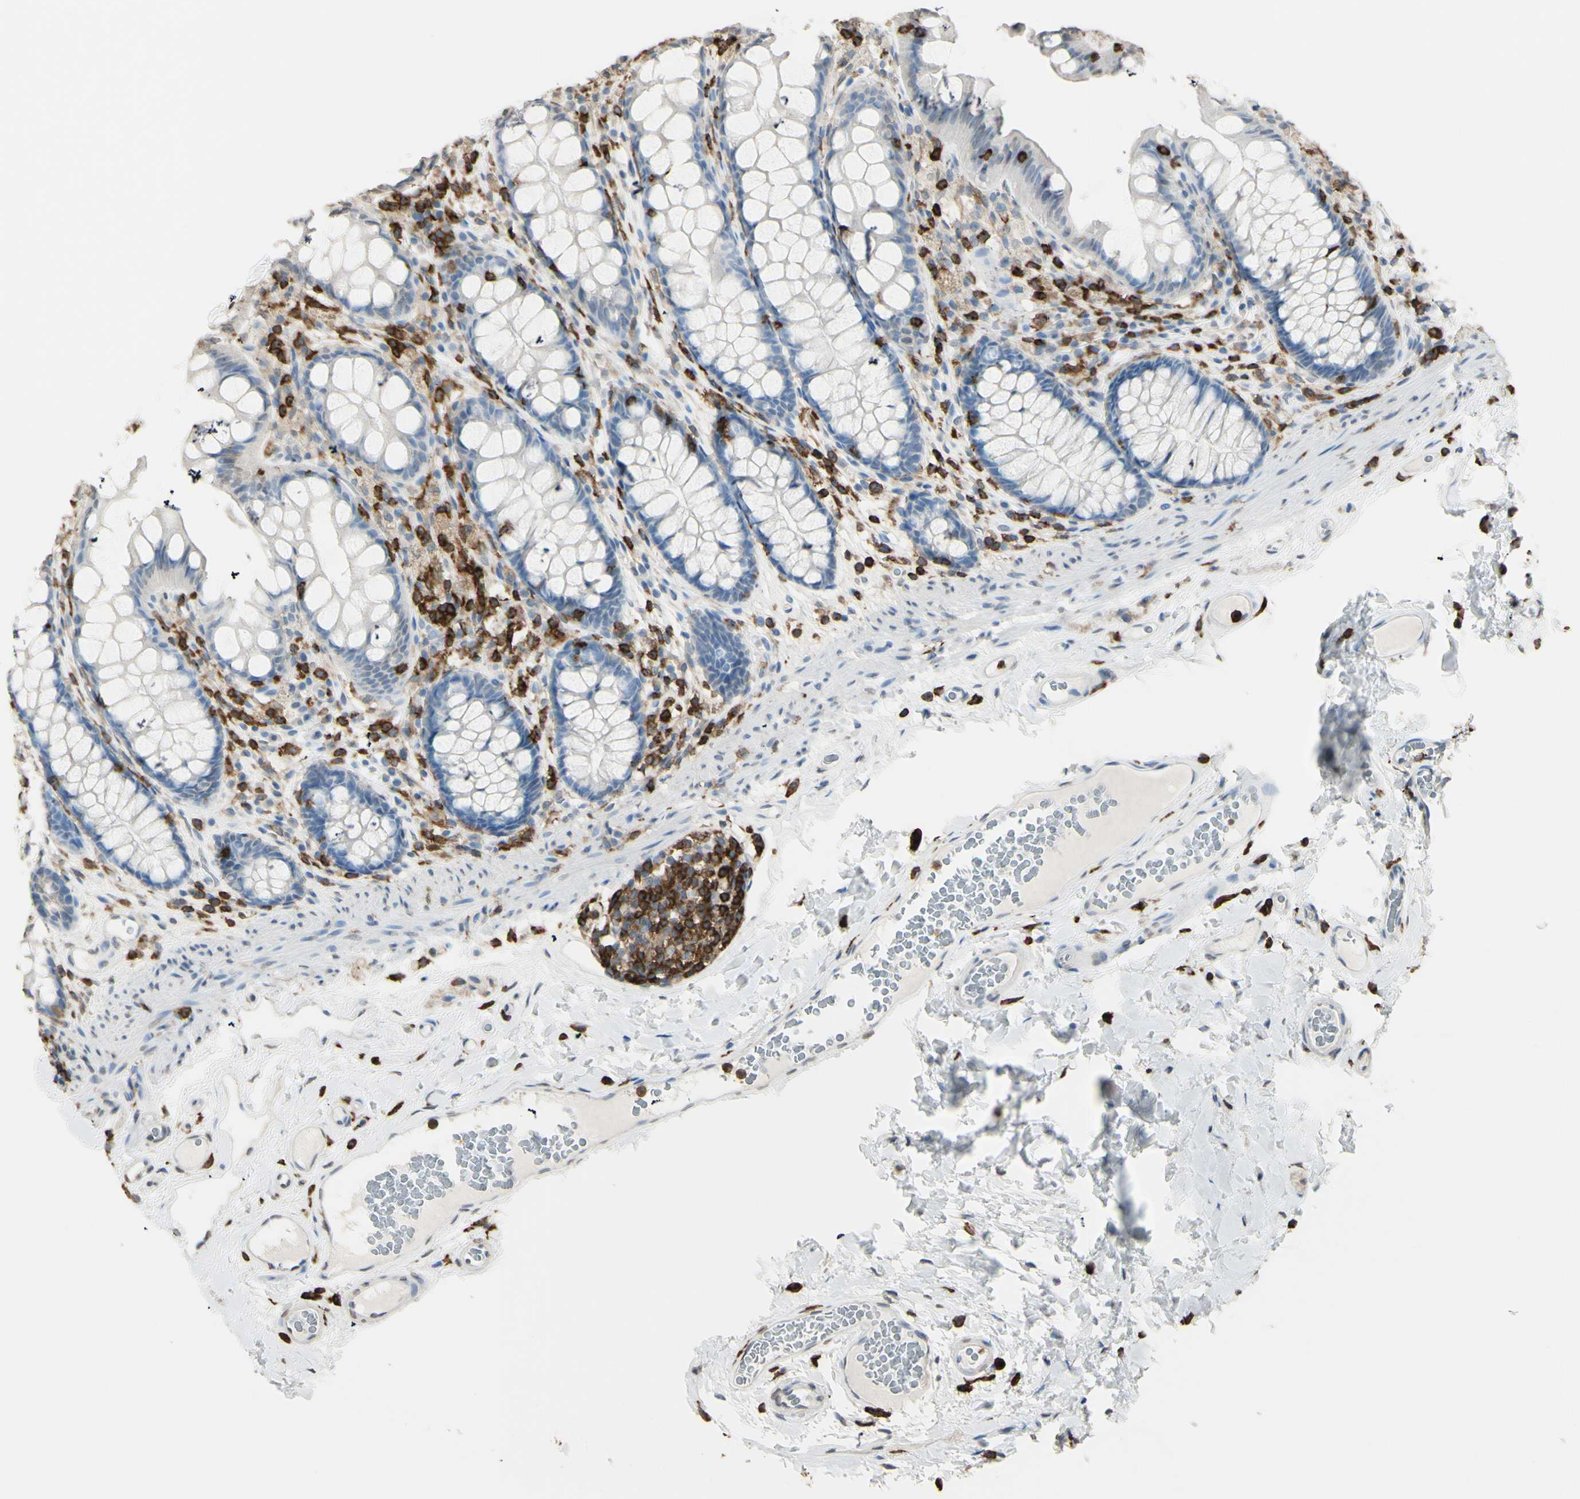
{"staining": {"intensity": "negative", "quantity": "none", "location": "none"}, "tissue": "colon", "cell_type": "Endothelial cells", "image_type": "normal", "snomed": [{"axis": "morphology", "description": "Normal tissue, NOS"}, {"axis": "topography", "description": "Colon"}], "caption": "Immunohistochemical staining of normal colon shows no significant expression in endothelial cells.", "gene": "PSTPIP1", "patient": {"sex": "female", "age": 55}}